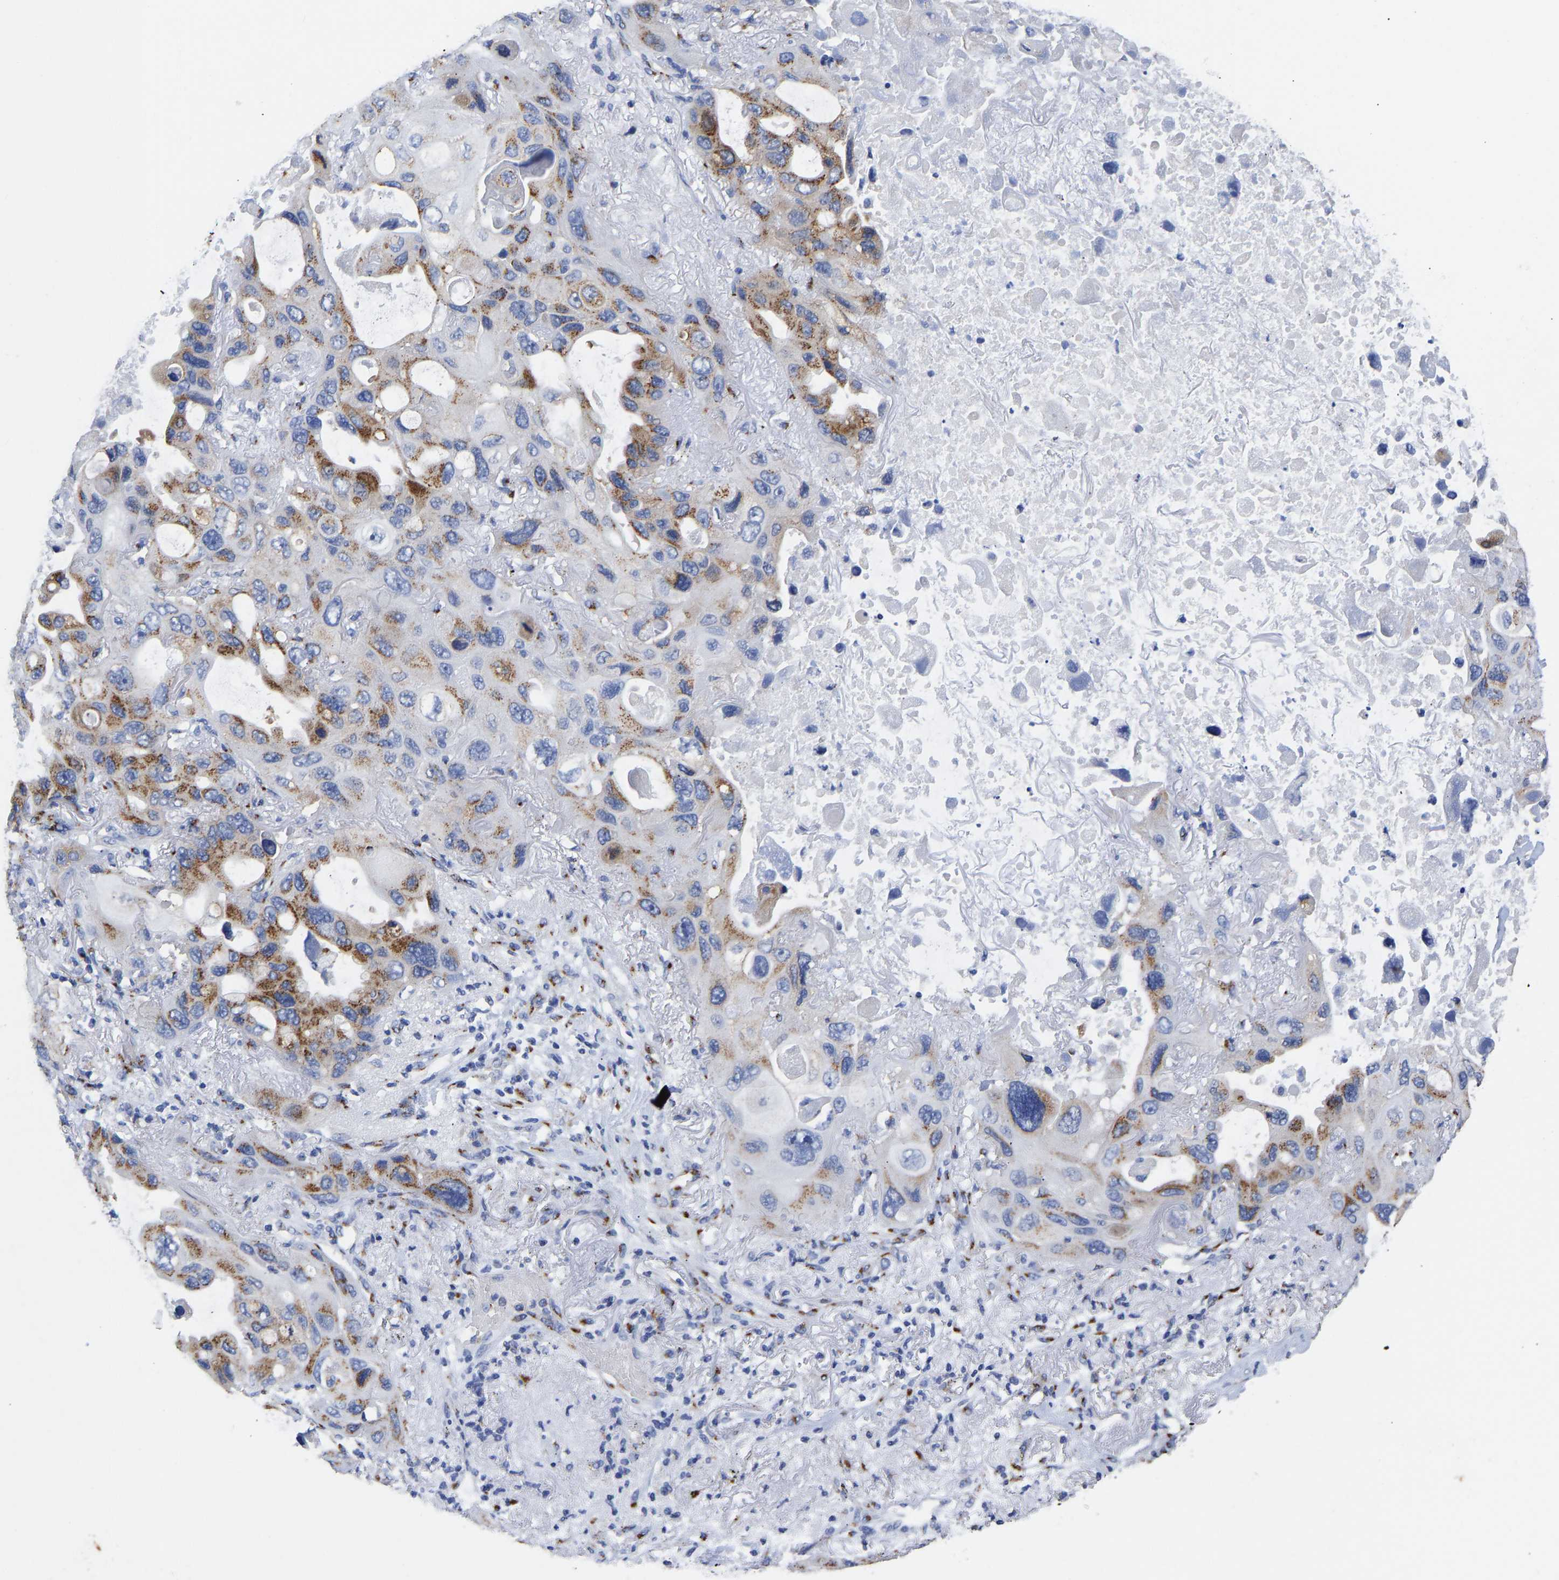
{"staining": {"intensity": "moderate", "quantity": "25%-75%", "location": "cytoplasmic/membranous"}, "tissue": "lung cancer", "cell_type": "Tumor cells", "image_type": "cancer", "snomed": [{"axis": "morphology", "description": "Squamous cell carcinoma, NOS"}, {"axis": "topography", "description": "Lung"}], "caption": "High-power microscopy captured an immunohistochemistry (IHC) image of squamous cell carcinoma (lung), revealing moderate cytoplasmic/membranous expression in about 25%-75% of tumor cells.", "gene": "TMEM87A", "patient": {"sex": "female", "age": 73}}